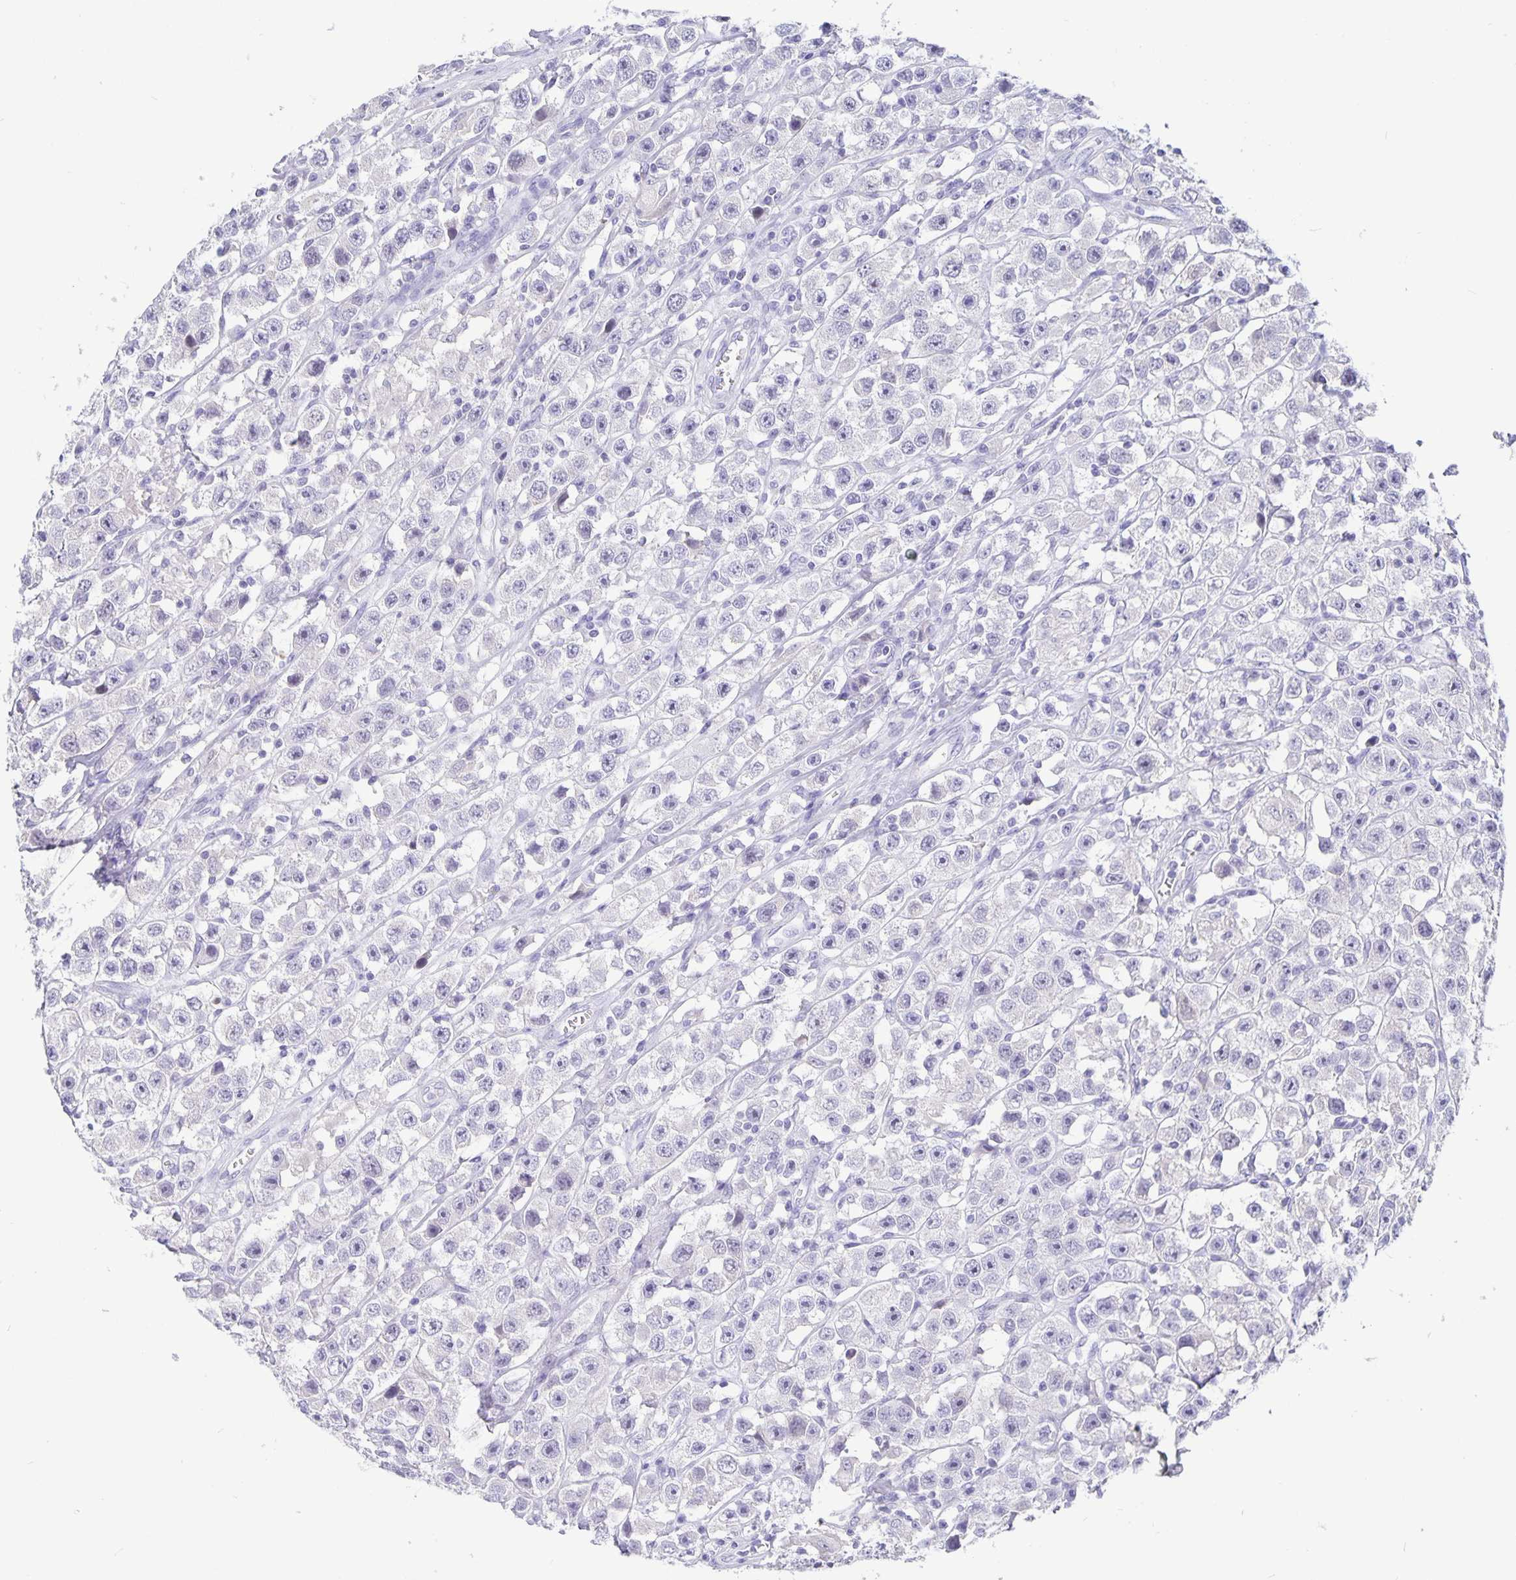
{"staining": {"intensity": "negative", "quantity": "none", "location": "none"}, "tissue": "testis cancer", "cell_type": "Tumor cells", "image_type": "cancer", "snomed": [{"axis": "morphology", "description": "Seminoma, NOS"}, {"axis": "topography", "description": "Testis"}], "caption": "Tumor cells show no significant protein expression in testis cancer (seminoma).", "gene": "ERMN", "patient": {"sex": "male", "age": 45}}